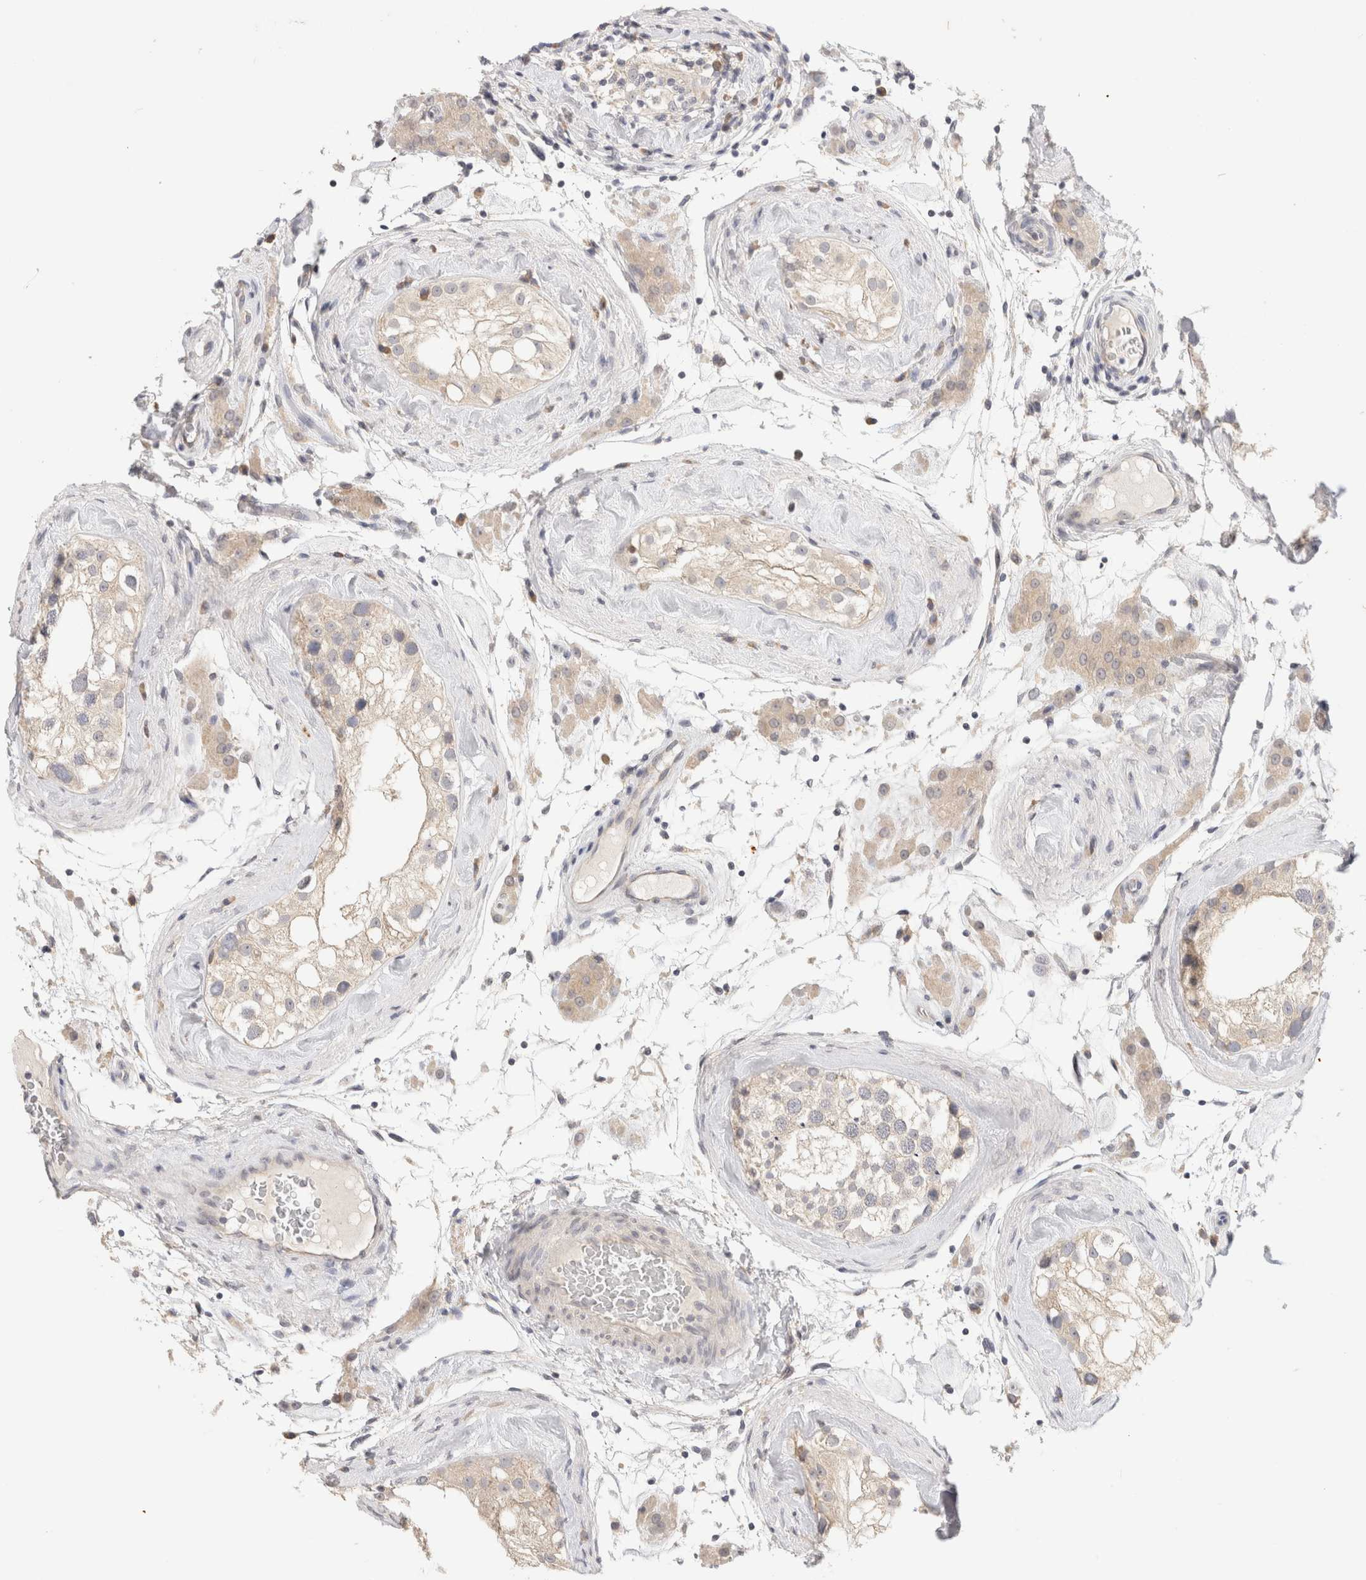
{"staining": {"intensity": "negative", "quantity": "none", "location": "none"}, "tissue": "testis", "cell_type": "Cells in seminiferous ducts", "image_type": "normal", "snomed": [{"axis": "morphology", "description": "Normal tissue, NOS"}, {"axis": "topography", "description": "Testis"}], "caption": "Immunohistochemistry image of unremarkable testis: human testis stained with DAB shows no significant protein staining in cells in seminiferous ducts.", "gene": "CHRM4", "patient": {"sex": "male", "age": 46}}